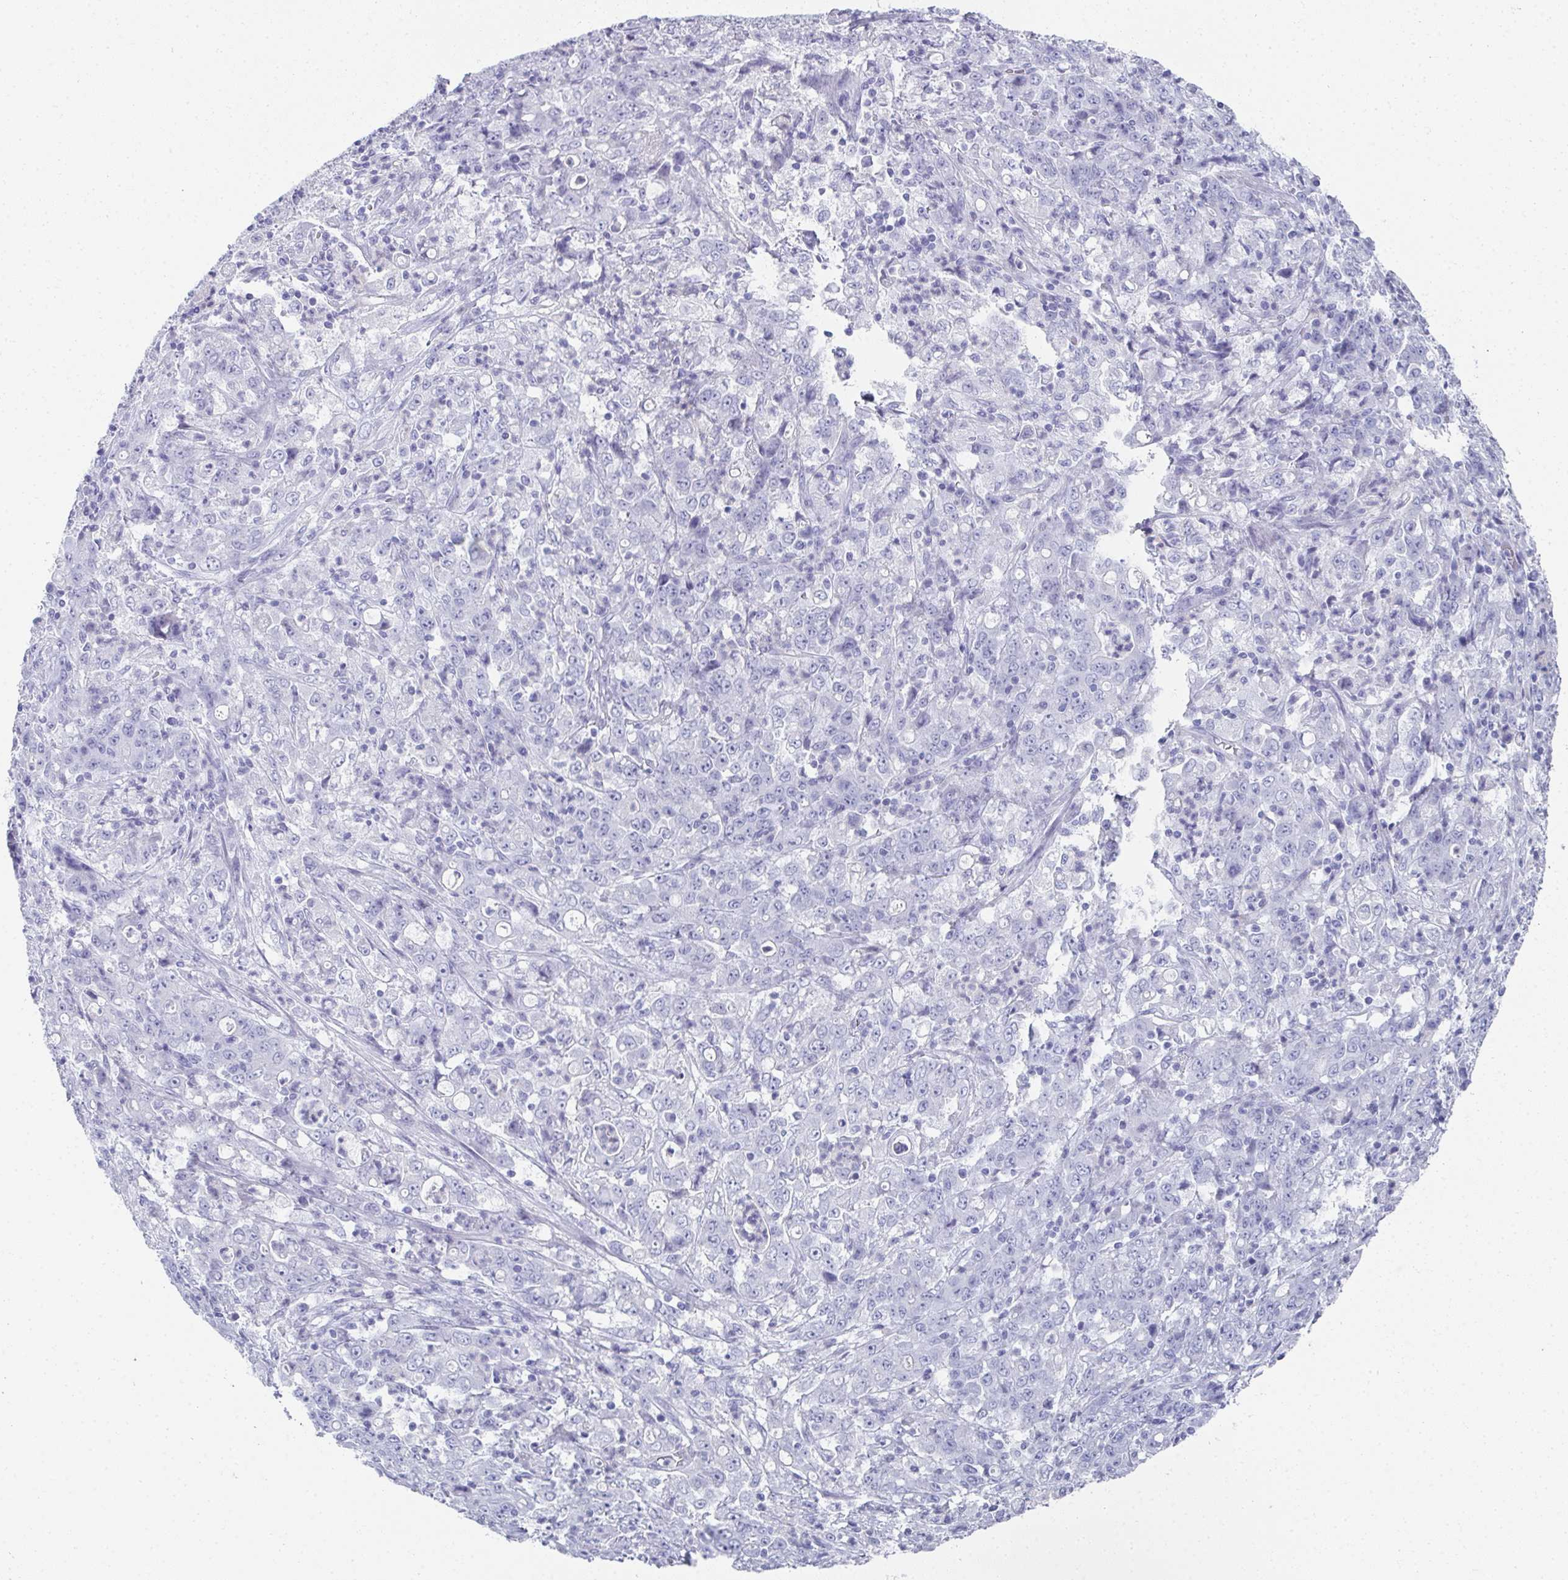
{"staining": {"intensity": "negative", "quantity": "none", "location": "none"}, "tissue": "stomach cancer", "cell_type": "Tumor cells", "image_type": "cancer", "snomed": [{"axis": "morphology", "description": "Adenocarcinoma, NOS"}, {"axis": "topography", "description": "Stomach, lower"}], "caption": "Tumor cells are negative for protein expression in human stomach cancer (adenocarcinoma). (DAB IHC visualized using brightfield microscopy, high magnification).", "gene": "SYCP1", "patient": {"sex": "female", "age": 71}}